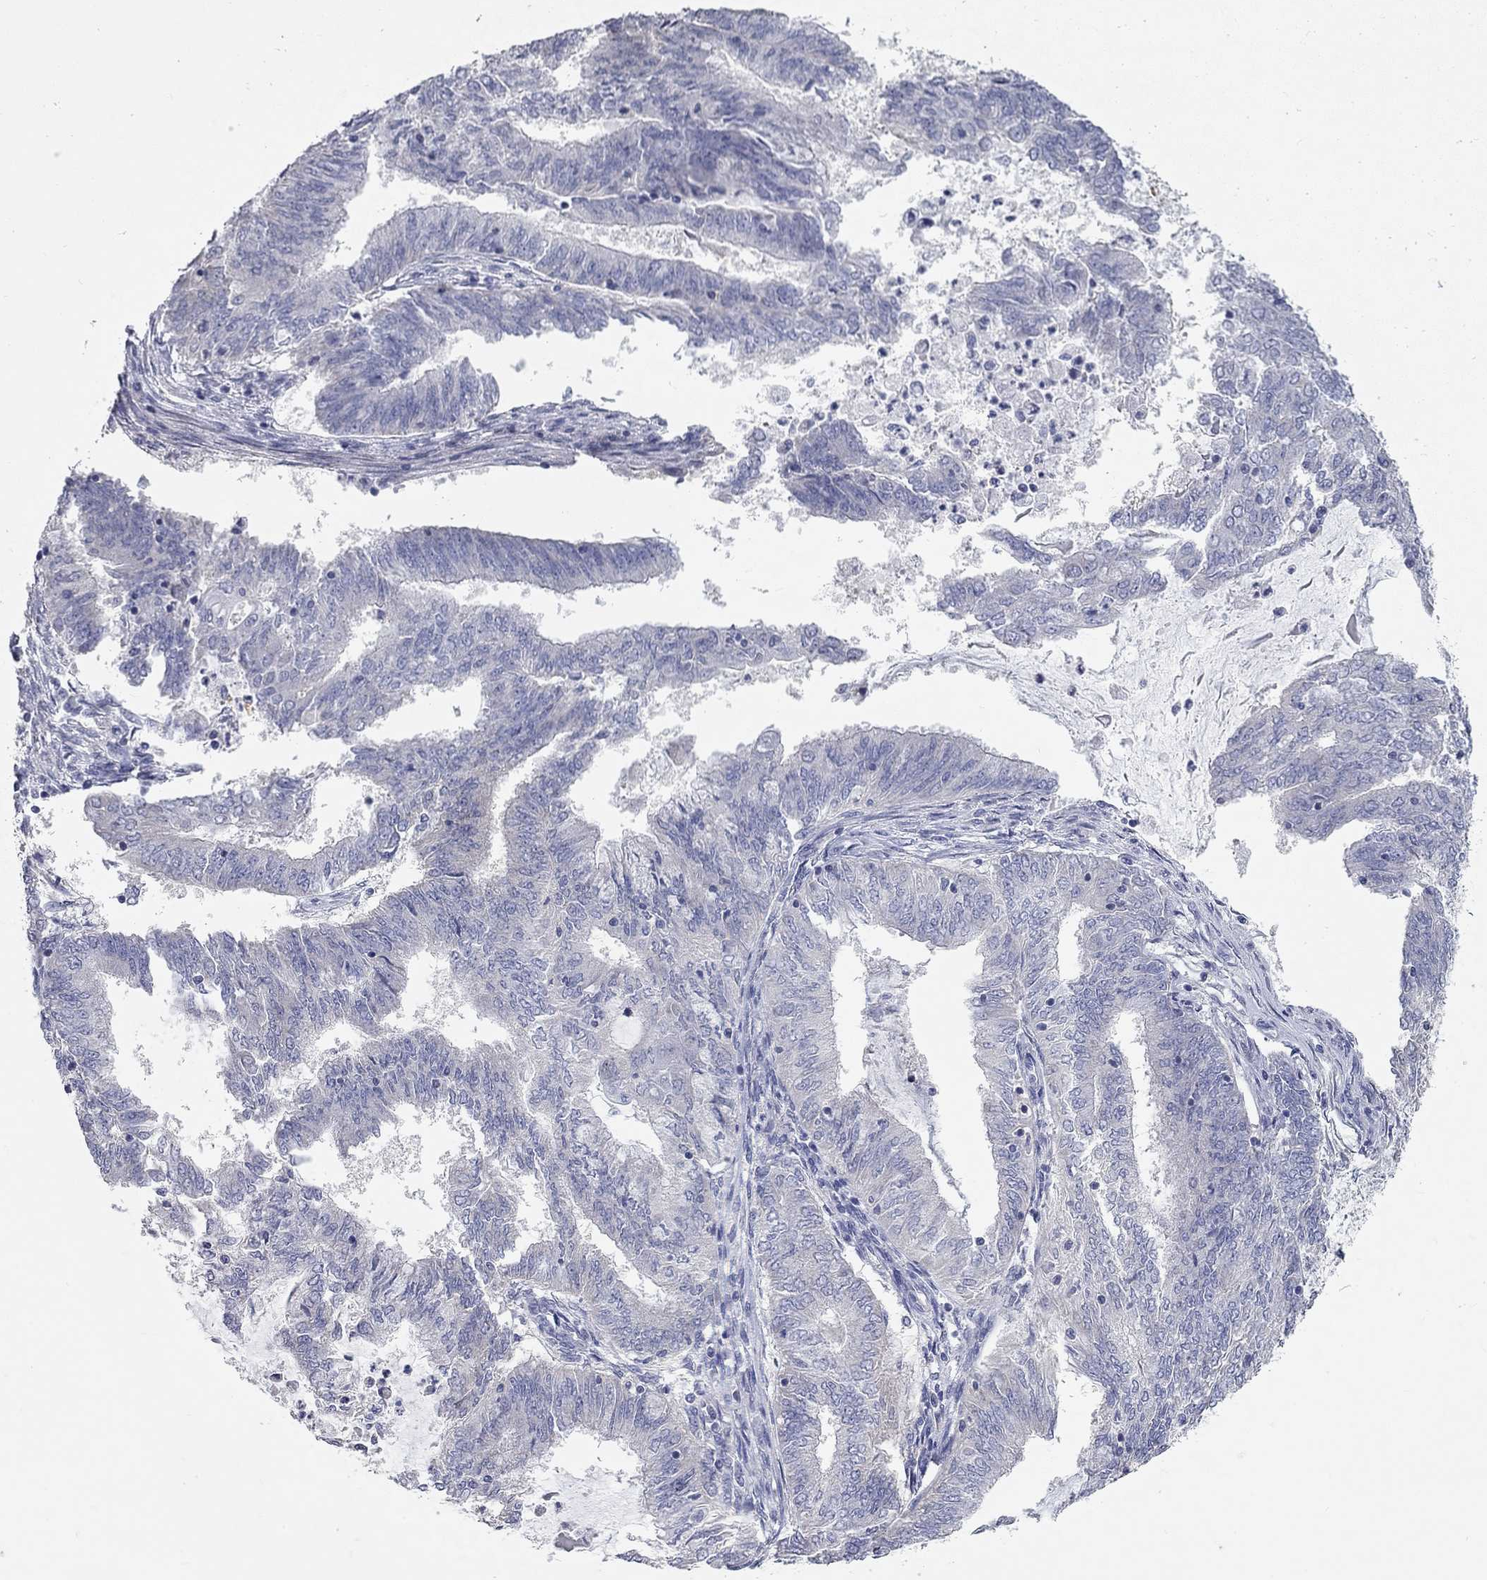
{"staining": {"intensity": "negative", "quantity": "none", "location": "none"}, "tissue": "endometrial cancer", "cell_type": "Tumor cells", "image_type": "cancer", "snomed": [{"axis": "morphology", "description": "Adenocarcinoma, NOS"}, {"axis": "topography", "description": "Endometrium"}], "caption": "The micrograph demonstrates no significant expression in tumor cells of endometrial cancer (adenocarcinoma). Nuclei are stained in blue.", "gene": "CFAP161", "patient": {"sex": "female", "age": 62}}